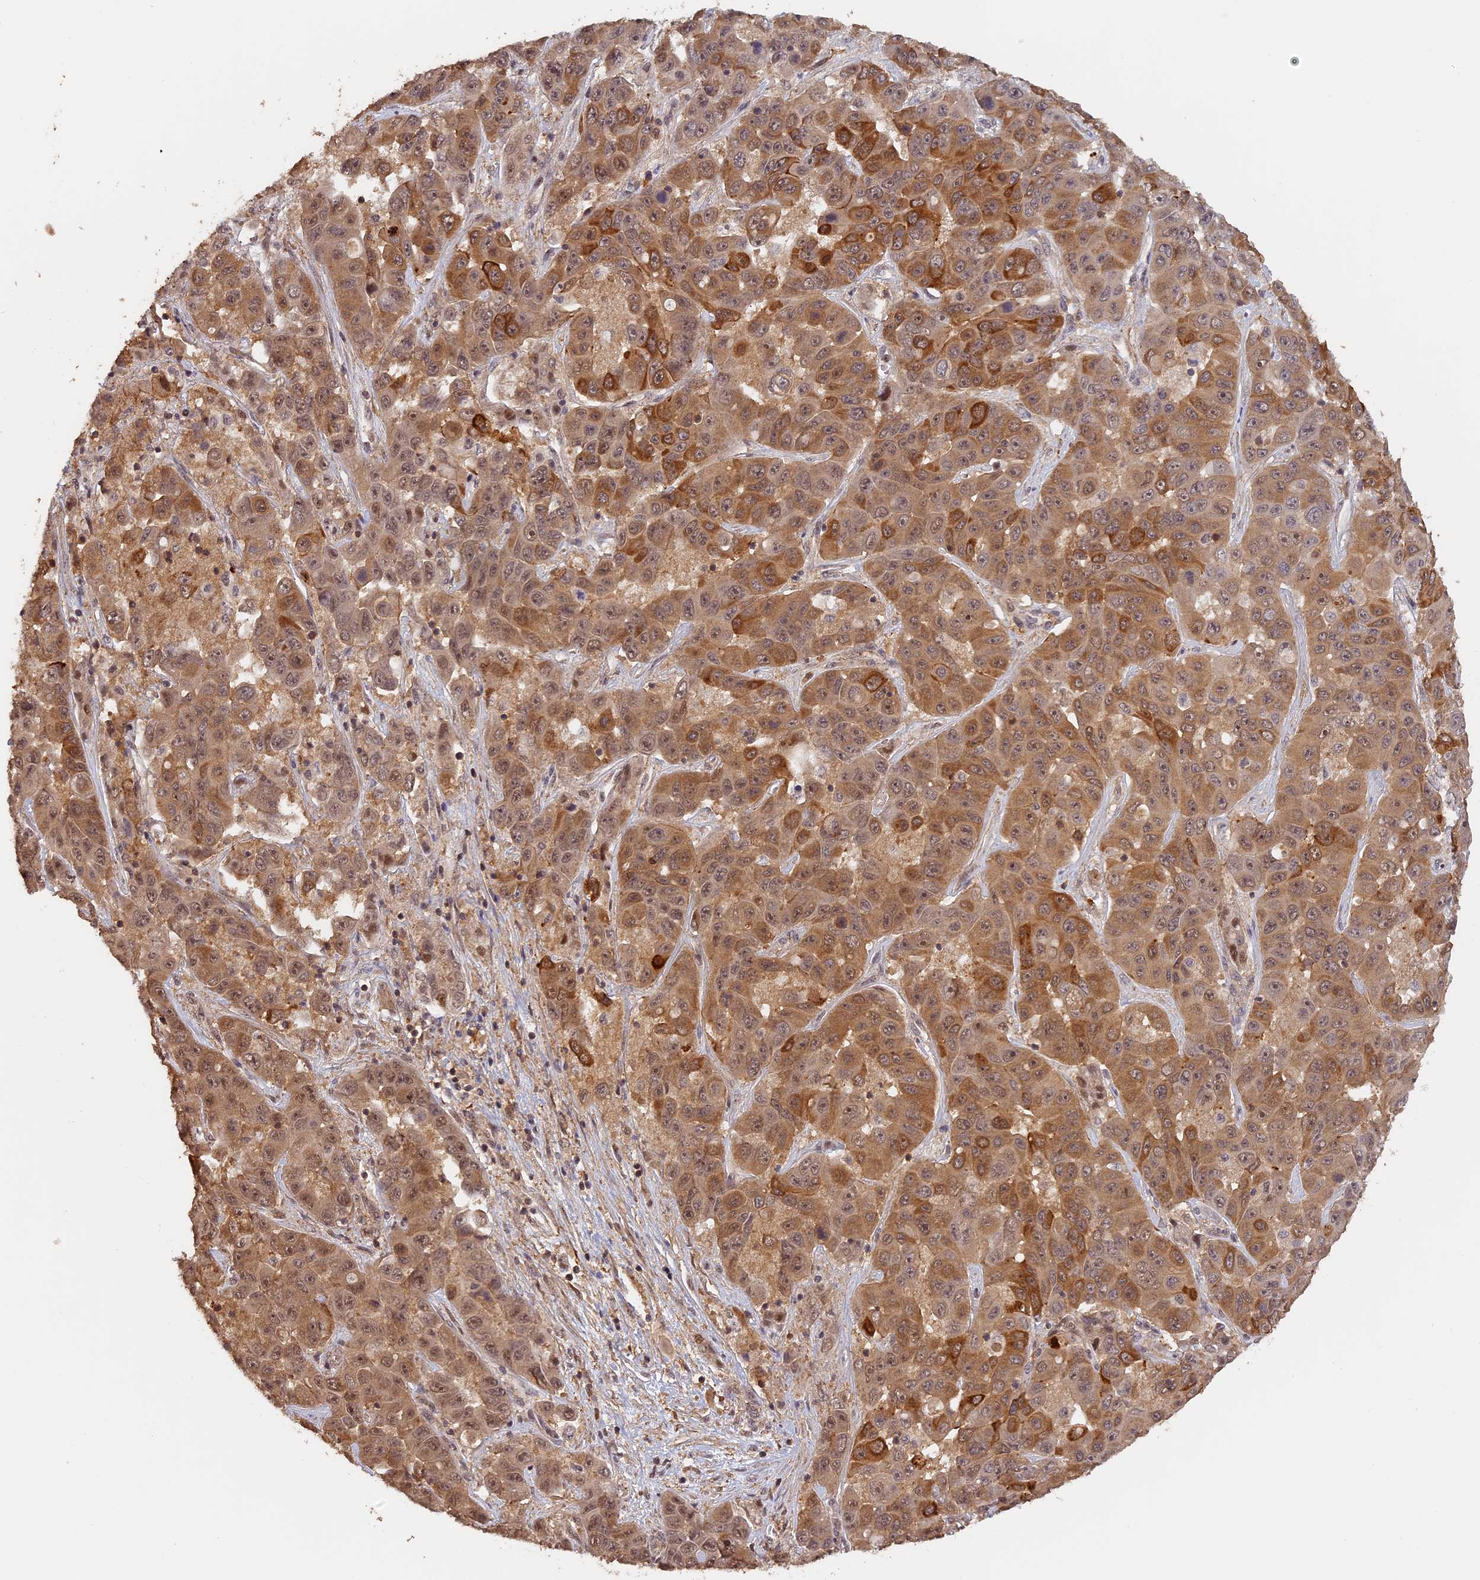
{"staining": {"intensity": "strong", "quantity": "25%-75%", "location": "cytoplasmic/membranous"}, "tissue": "liver cancer", "cell_type": "Tumor cells", "image_type": "cancer", "snomed": [{"axis": "morphology", "description": "Cholangiocarcinoma"}, {"axis": "topography", "description": "Liver"}], "caption": "About 25%-75% of tumor cells in liver cholangiocarcinoma show strong cytoplasmic/membranous protein expression as visualized by brown immunohistochemical staining.", "gene": "MYBL2", "patient": {"sex": "female", "age": 52}}